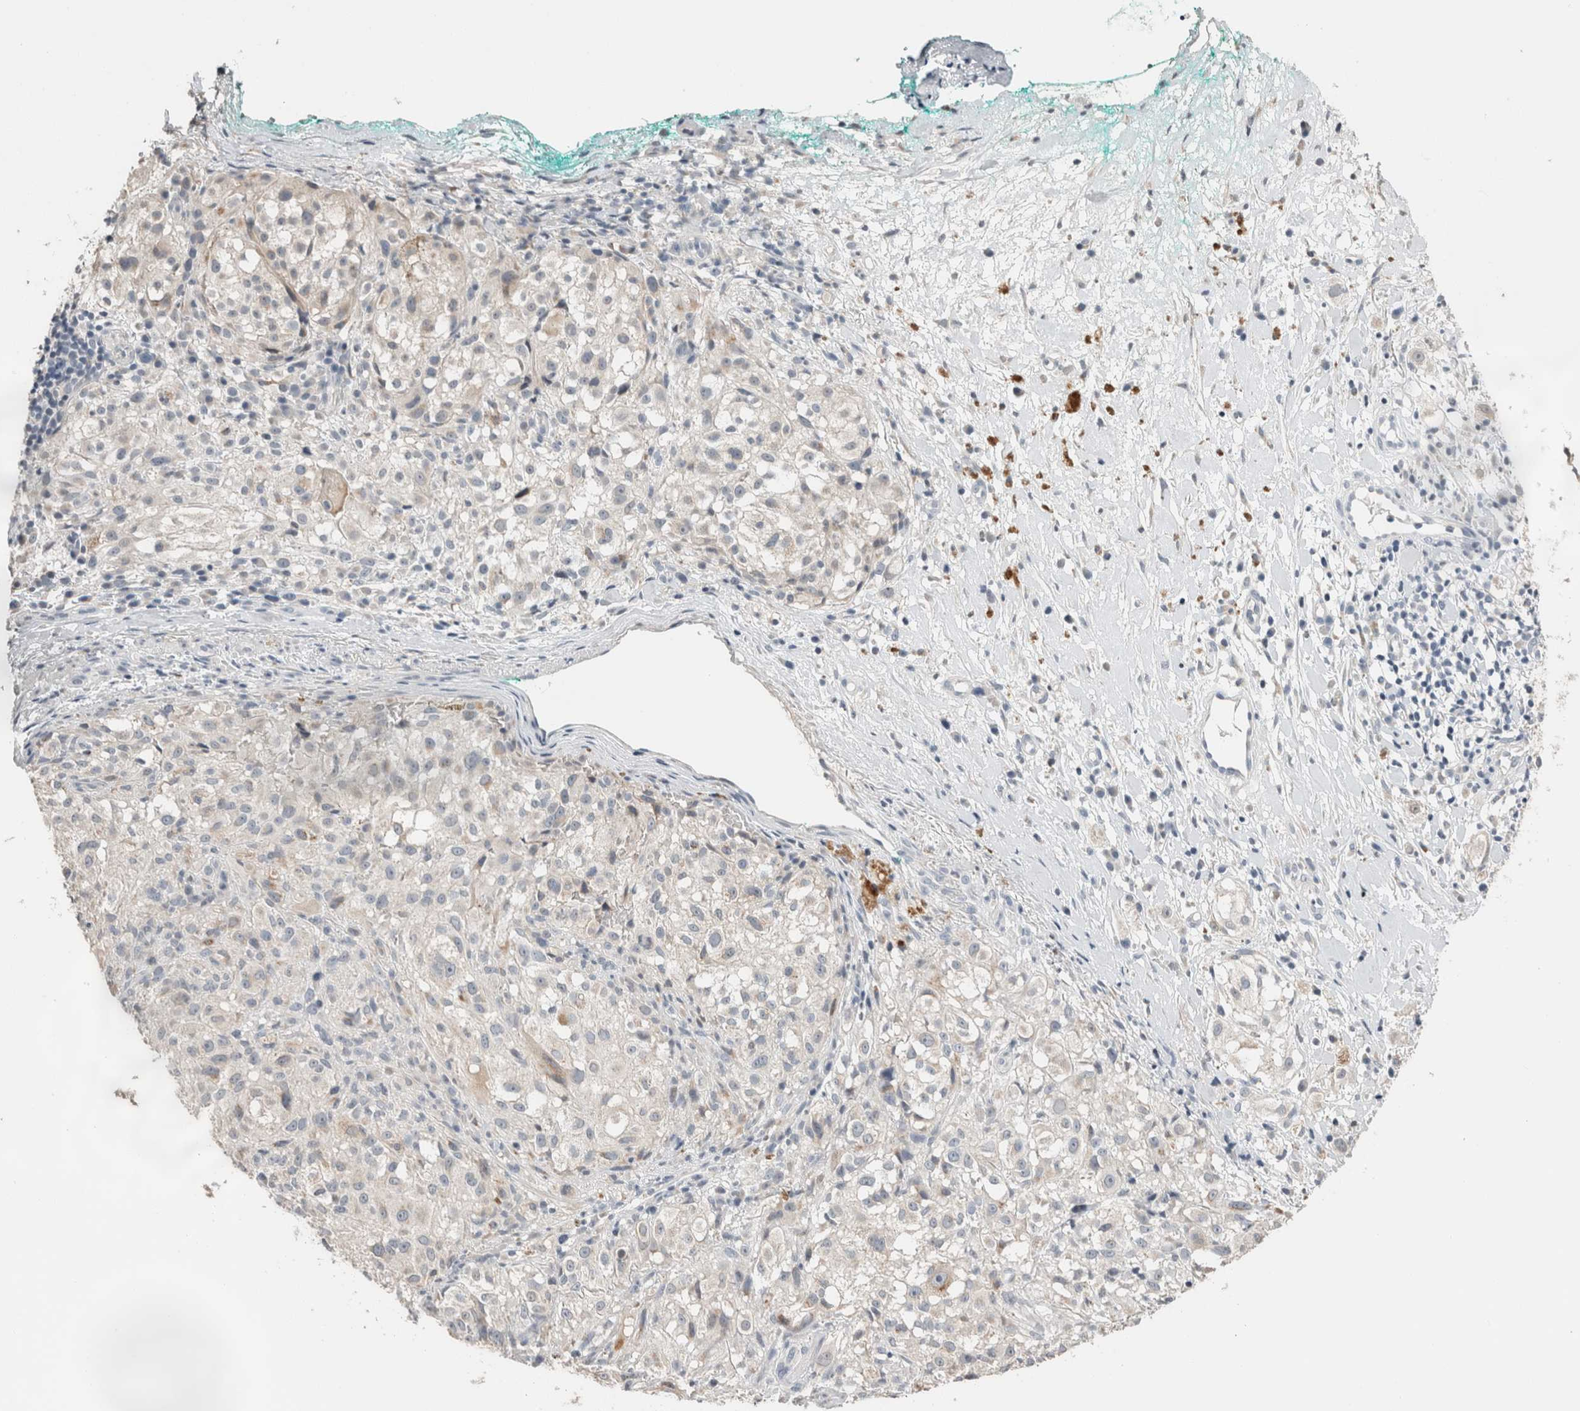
{"staining": {"intensity": "negative", "quantity": "none", "location": "none"}, "tissue": "melanoma", "cell_type": "Tumor cells", "image_type": "cancer", "snomed": [{"axis": "morphology", "description": "Necrosis, NOS"}, {"axis": "morphology", "description": "Malignant melanoma, NOS"}, {"axis": "topography", "description": "Skin"}], "caption": "Immunohistochemical staining of melanoma demonstrates no significant positivity in tumor cells. (DAB (3,3'-diaminobenzidine) IHC, high magnification).", "gene": "CRAT", "patient": {"sex": "female", "age": 87}}